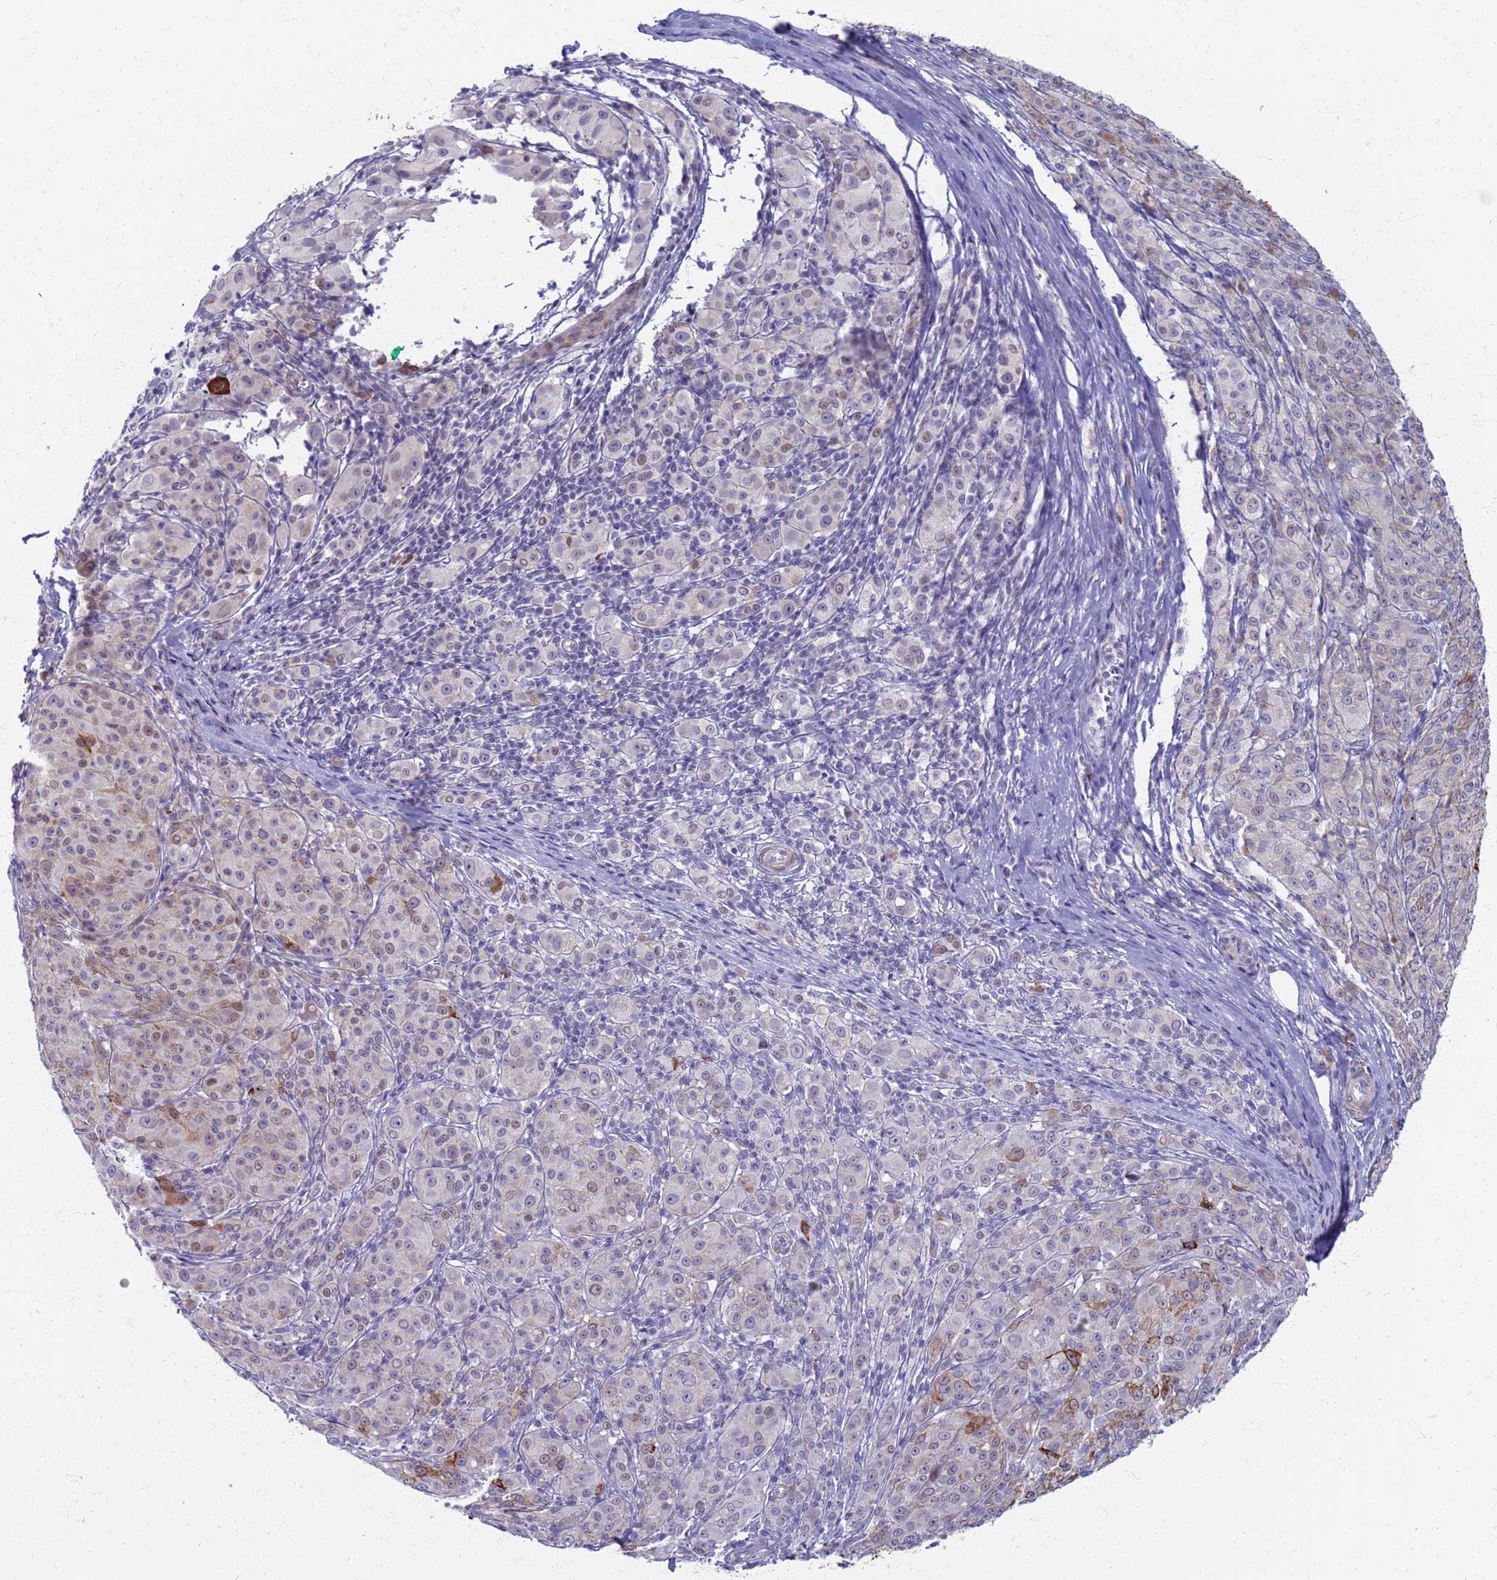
{"staining": {"intensity": "strong", "quantity": "25%-75%", "location": "cytoplasmic/membranous"}, "tissue": "melanoma", "cell_type": "Tumor cells", "image_type": "cancer", "snomed": [{"axis": "morphology", "description": "Malignant melanoma, NOS"}, {"axis": "topography", "description": "Skin"}], "caption": "Protein analysis of malignant melanoma tissue shows strong cytoplasmic/membranous staining in approximately 25%-75% of tumor cells. The staining was performed using DAB to visualize the protein expression in brown, while the nuclei were stained in blue with hematoxylin (Magnification: 20x).", "gene": "CLCA2", "patient": {"sex": "female", "age": 52}}